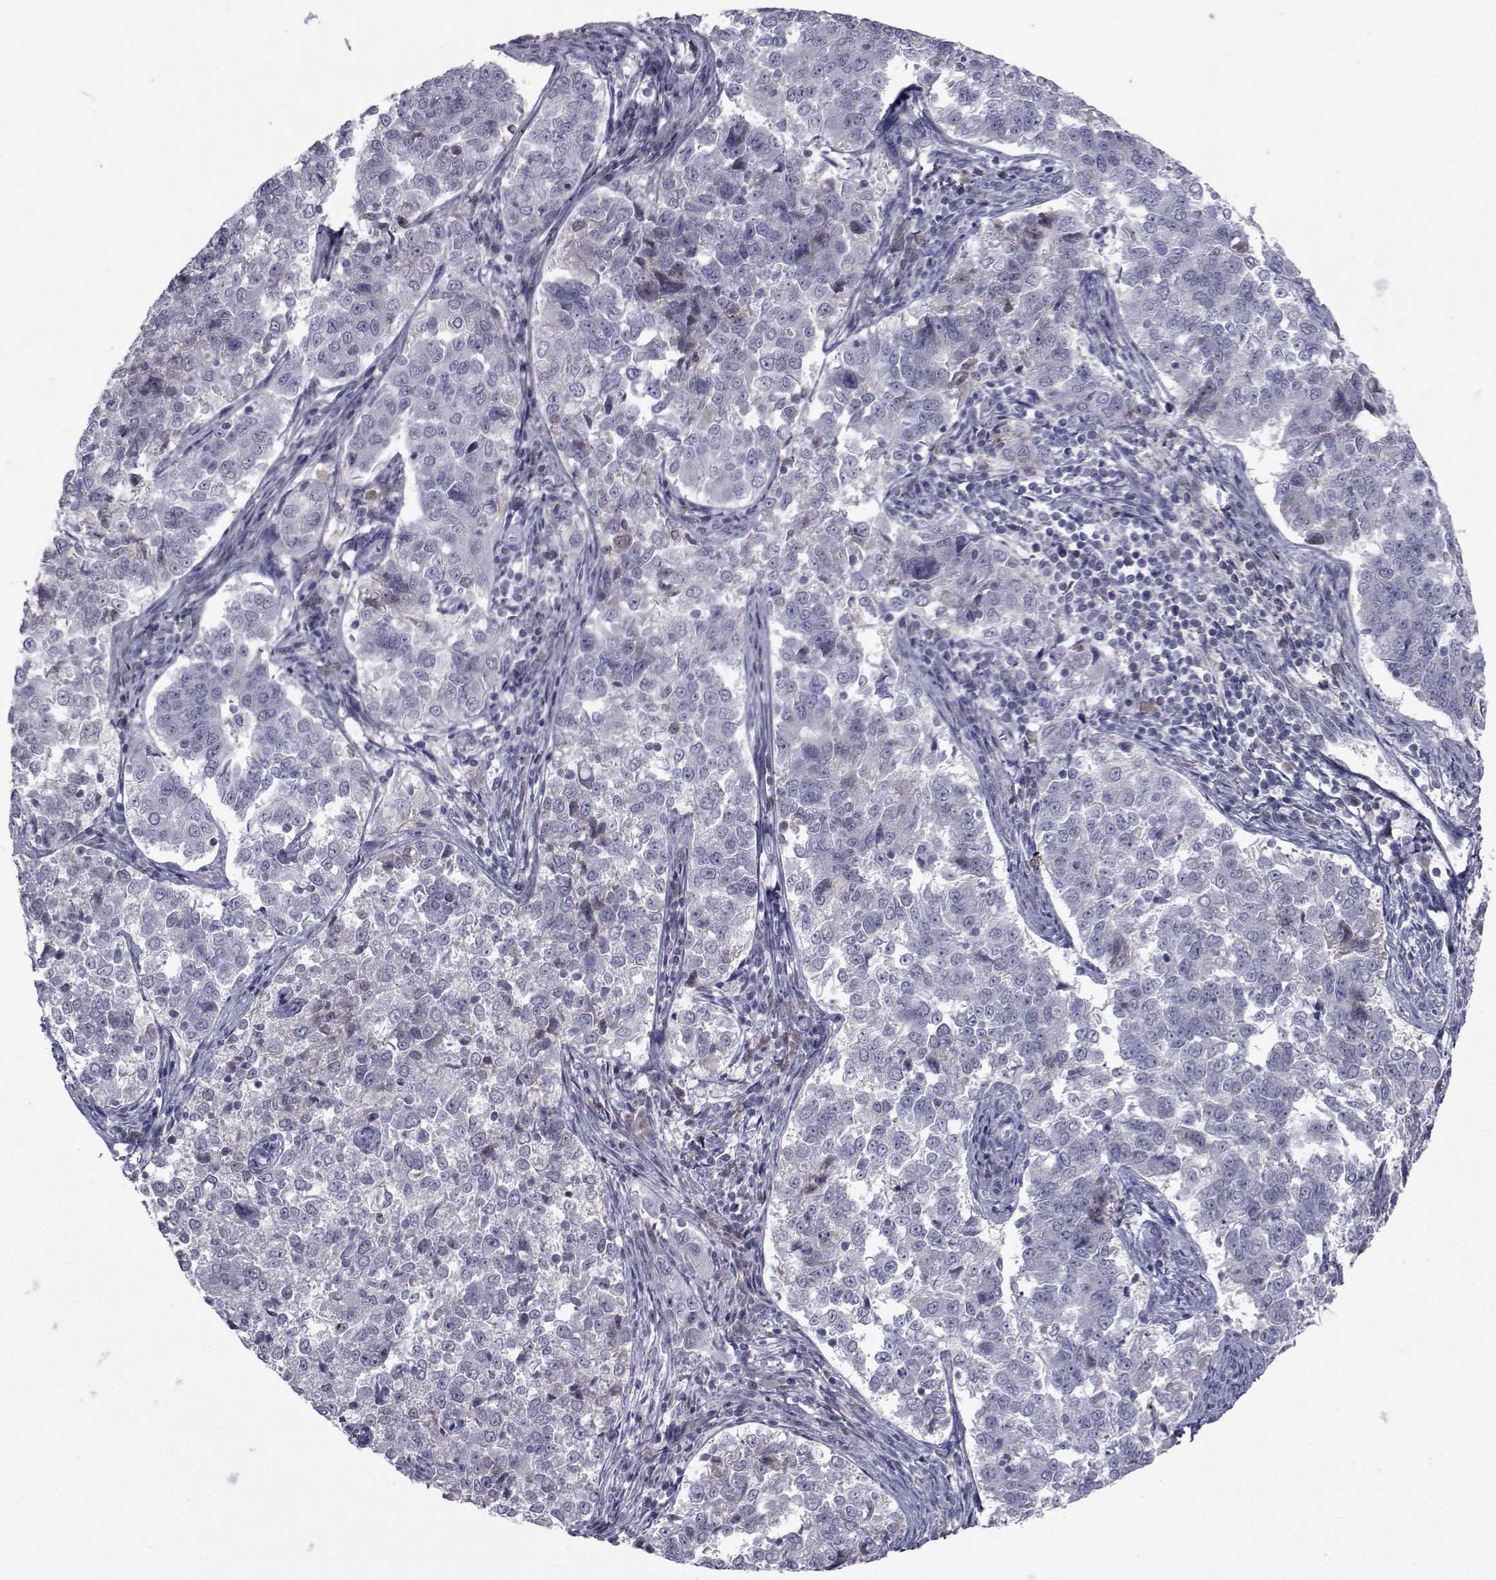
{"staining": {"intensity": "negative", "quantity": "none", "location": "none"}, "tissue": "endometrial cancer", "cell_type": "Tumor cells", "image_type": "cancer", "snomed": [{"axis": "morphology", "description": "Adenocarcinoma, NOS"}, {"axis": "topography", "description": "Endometrium"}], "caption": "Tumor cells are negative for protein expression in human endometrial cancer. (Brightfield microscopy of DAB (3,3'-diaminobenzidine) immunohistochemistry at high magnification).", "gene": "PAX2", "patient": {"sex": "female", "age": 43}}